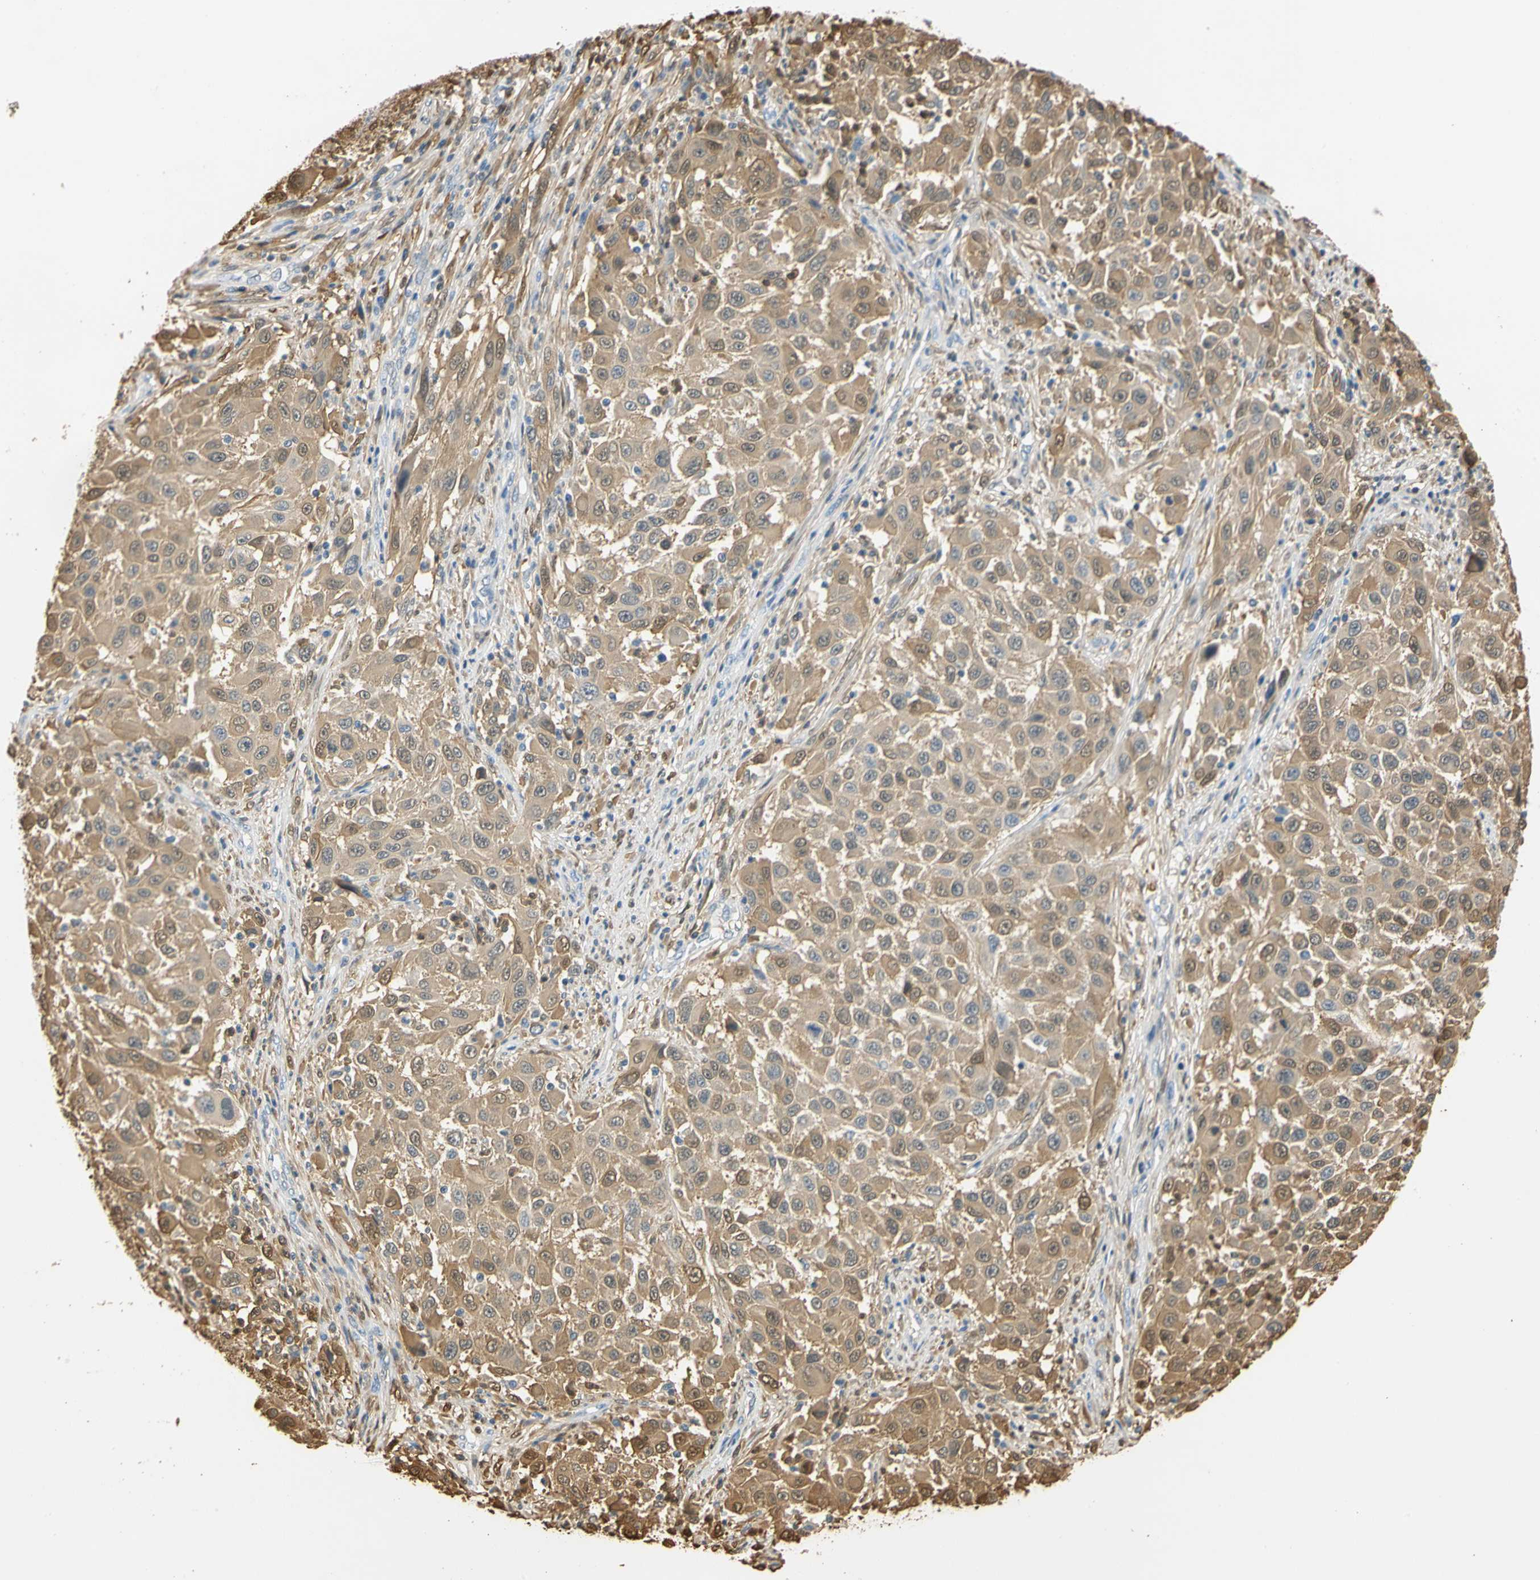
{"staining": {"intensity": "weak", "quantity": ">75%", "location": "cytoplasmic/membranous"}, "tissue": "melanoma", "cell_type": "Tumor cells", "image_type": "cancer", "snomed": [{"axis": "morphology", "description": "Malignant melanoma, Metastatic site"}, {"axis": "topography", "description": "Lymph node"}], "caption": "A brown stain labels weak cytoplasmic/membranous staining of a protein in melanoma tumor cells.", "gene": "S100A6", "patient": {"sex": "male", "age": 61}}